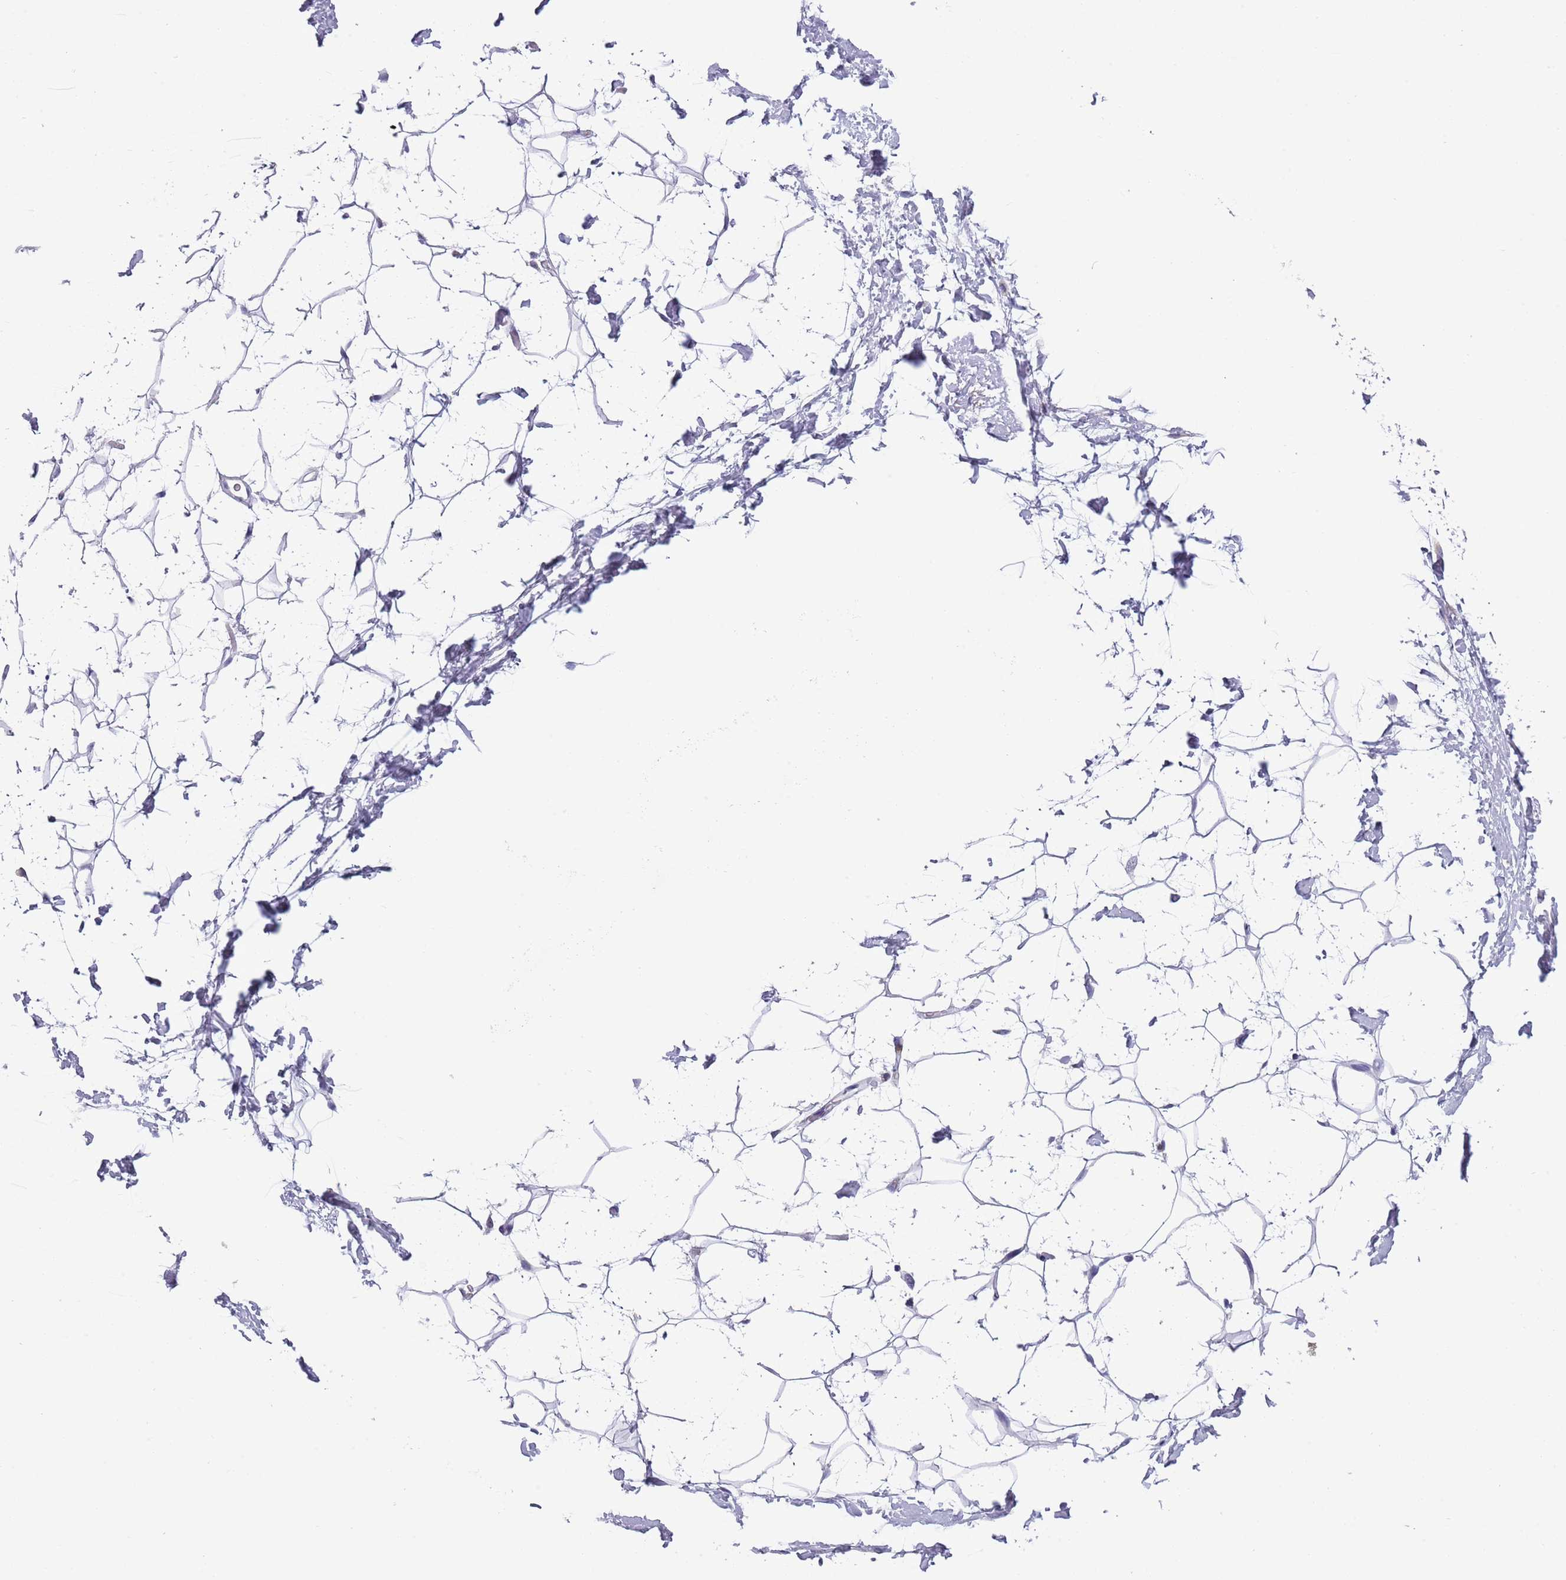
{"staining": {"intensity": "negative", "quantity": "none", "location": "none"}, "tissue": "adipose tissue", "cell_type": "Adipocytes", "image_type": "normal", "snomed": [{"axis": "morphology", "description": "Normal tissue, NOS"}, {"axis": "topography", "description": "Breast"}], "caption": "DAB immunohistochemical staining of benign human adipose tissue shows no significant staining in adipocytes. The staining was performed using DAB to visualize the protein expression in brown, while the nuclei were stained in blue with hematoxylin (Magnification: 20x).", "gene": "ZFP2", "patient": {"sex": "female", "age": 26}}